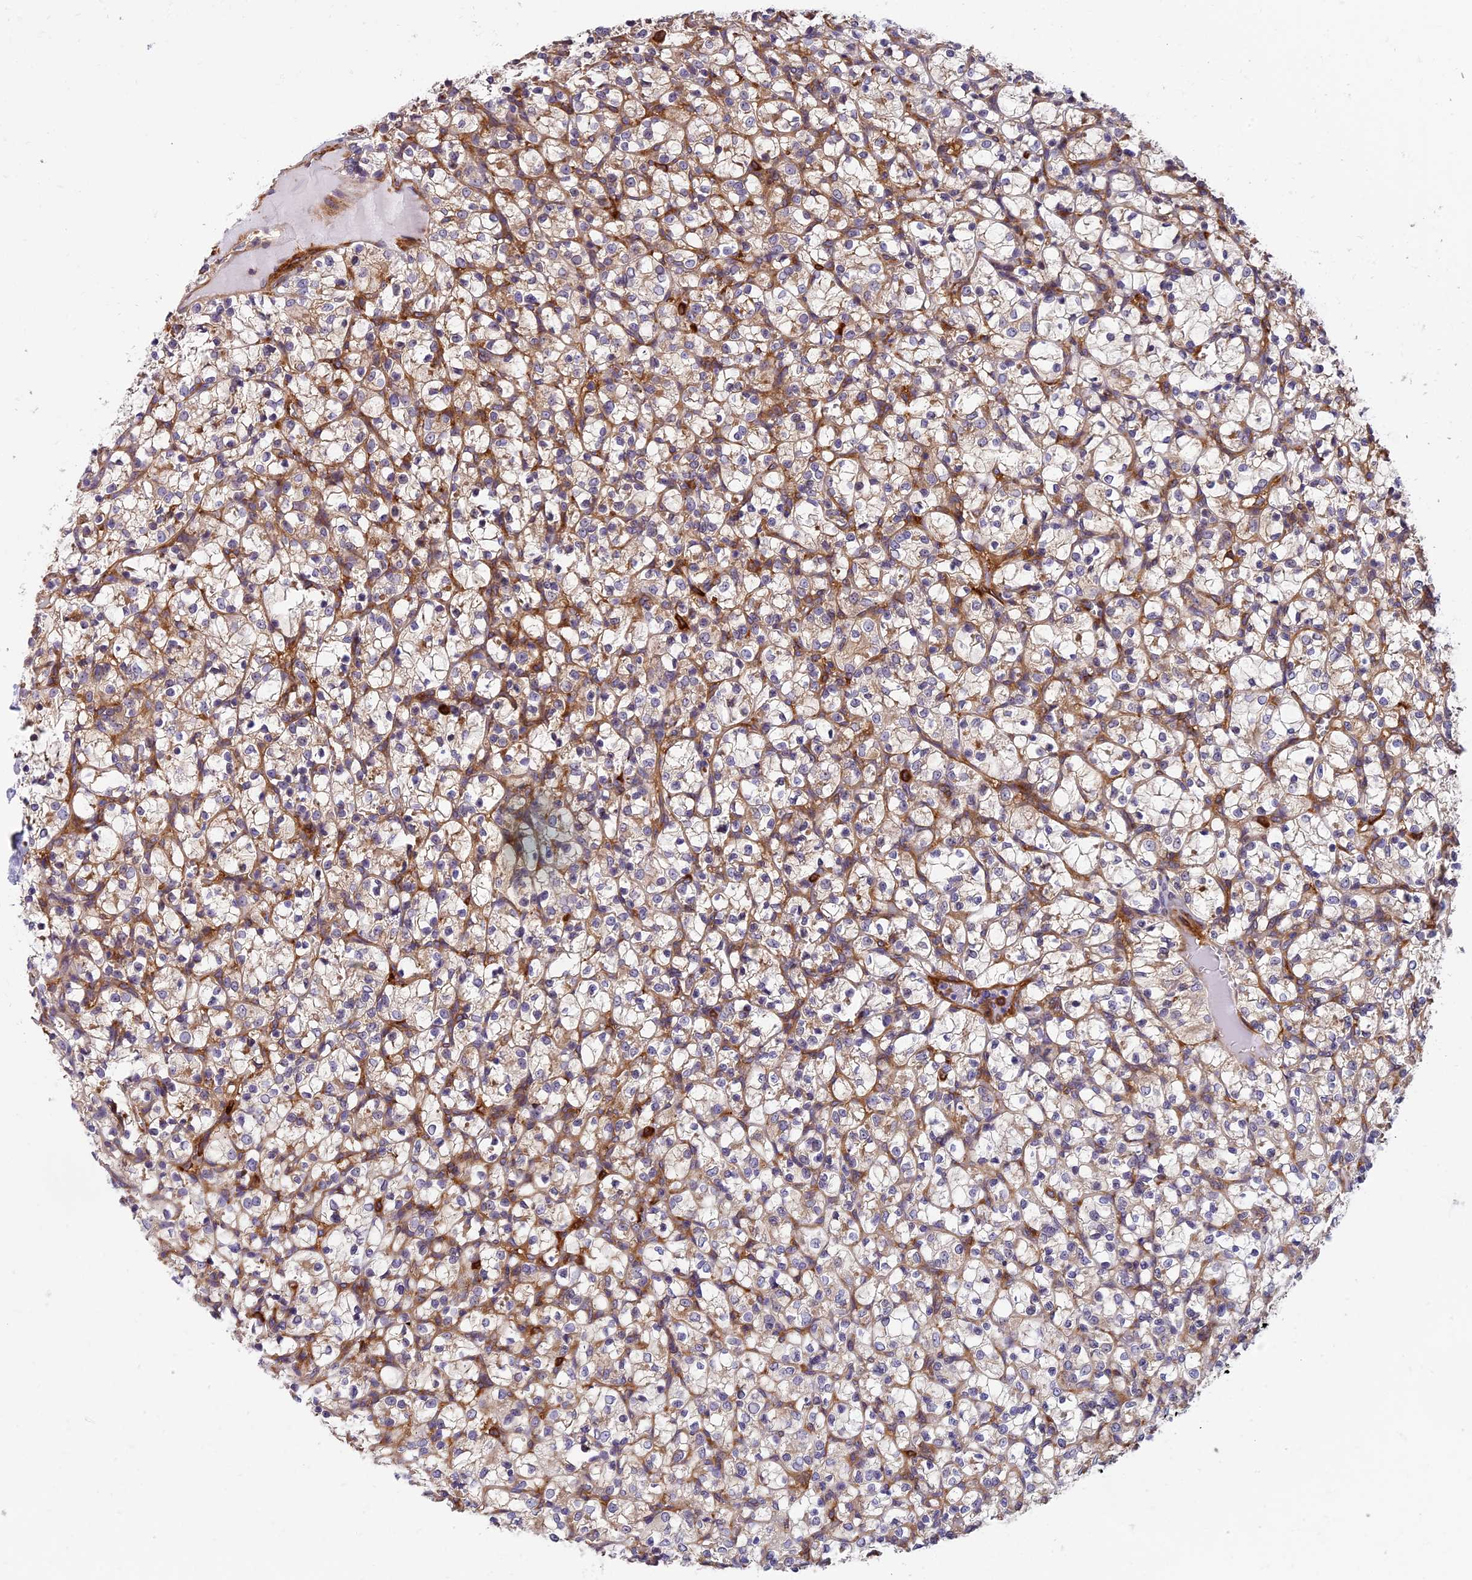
{"staining": {"intensity": "moderate", "quantity": "25%-75%", "location": "cytoplasmic/membranous"}, "tissue": "renal cancer", "cell_type": "Tumor cells", "image_type": "cancer", "snomed": [{"axis": "morphology", "description": "Adenocarcinoma, NOS"}, {"axis": "topography", "description": "Kidney"}], "caption": "Brown immunohistochemical staining in human renal cancer (adenocarcinoma) demonstrates moderate cytoplasmic/membranous expression in about 25%-75% of tumor cells.", "gene": "EHBP1L1", "patient": {"sex": "female", "age": 69}}